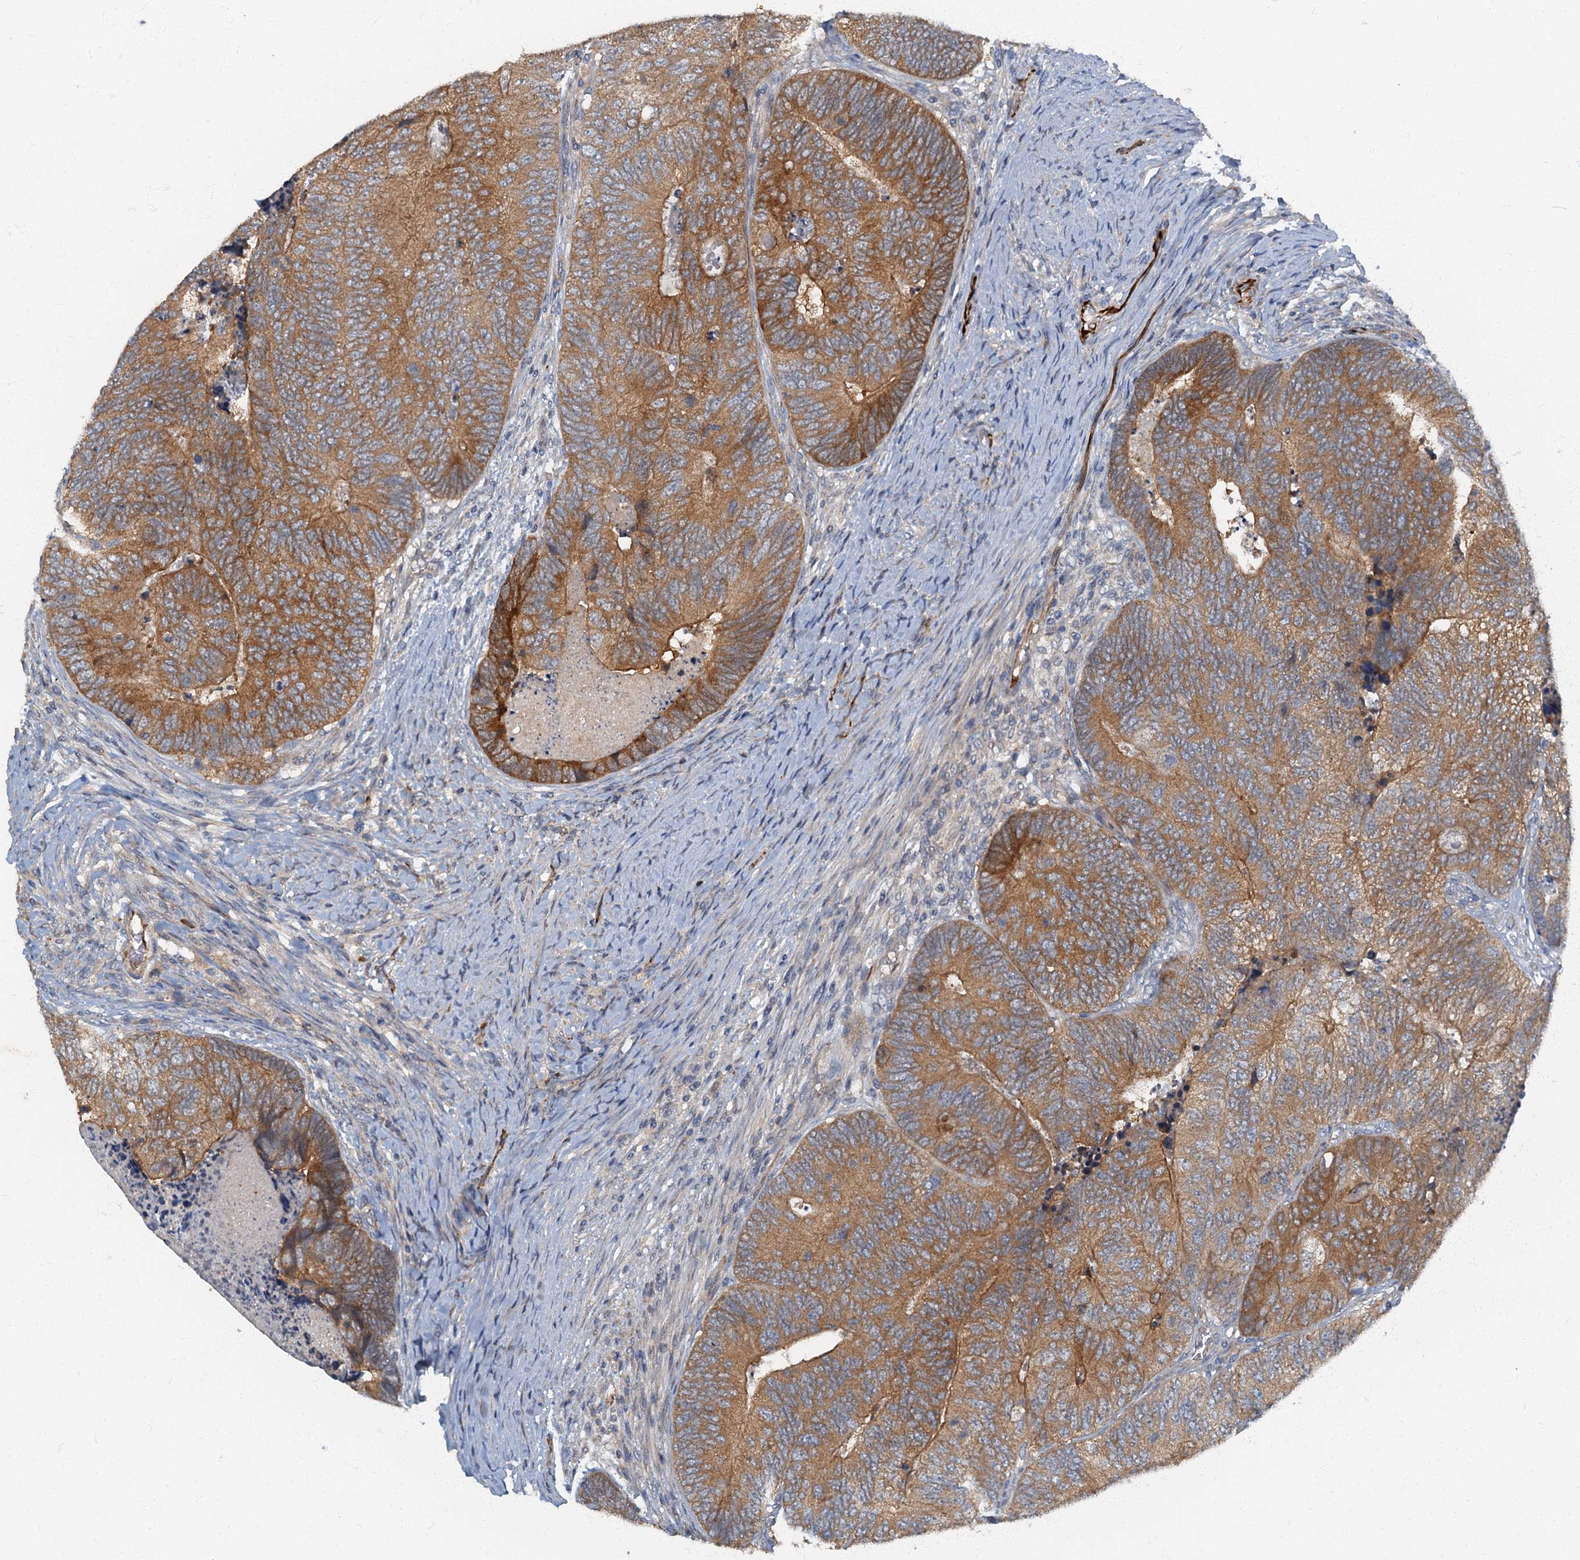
{"staining": {"intensity": "moderate", "quantity": ">75%", "location": "cytoplasmic/membranous"}, "tissue": "colorectal cancer", "cell_type": "Tumor cells", "image_type": "cancer", "snomed": [{"axis": "morphology", "description": "Adenocarcinoma, NOS"}, {"axis": "topography", "description": "Colon"}], "caption": "The immunohistochemical stain shows moderate cytoplasmic/membranous positivity in tumor cells of adenocarcinoma (colorectal) tissue. Nuclei are stained in blue.", "gene": "ARL11", "patient": {"sex": "female", "age": 67}}